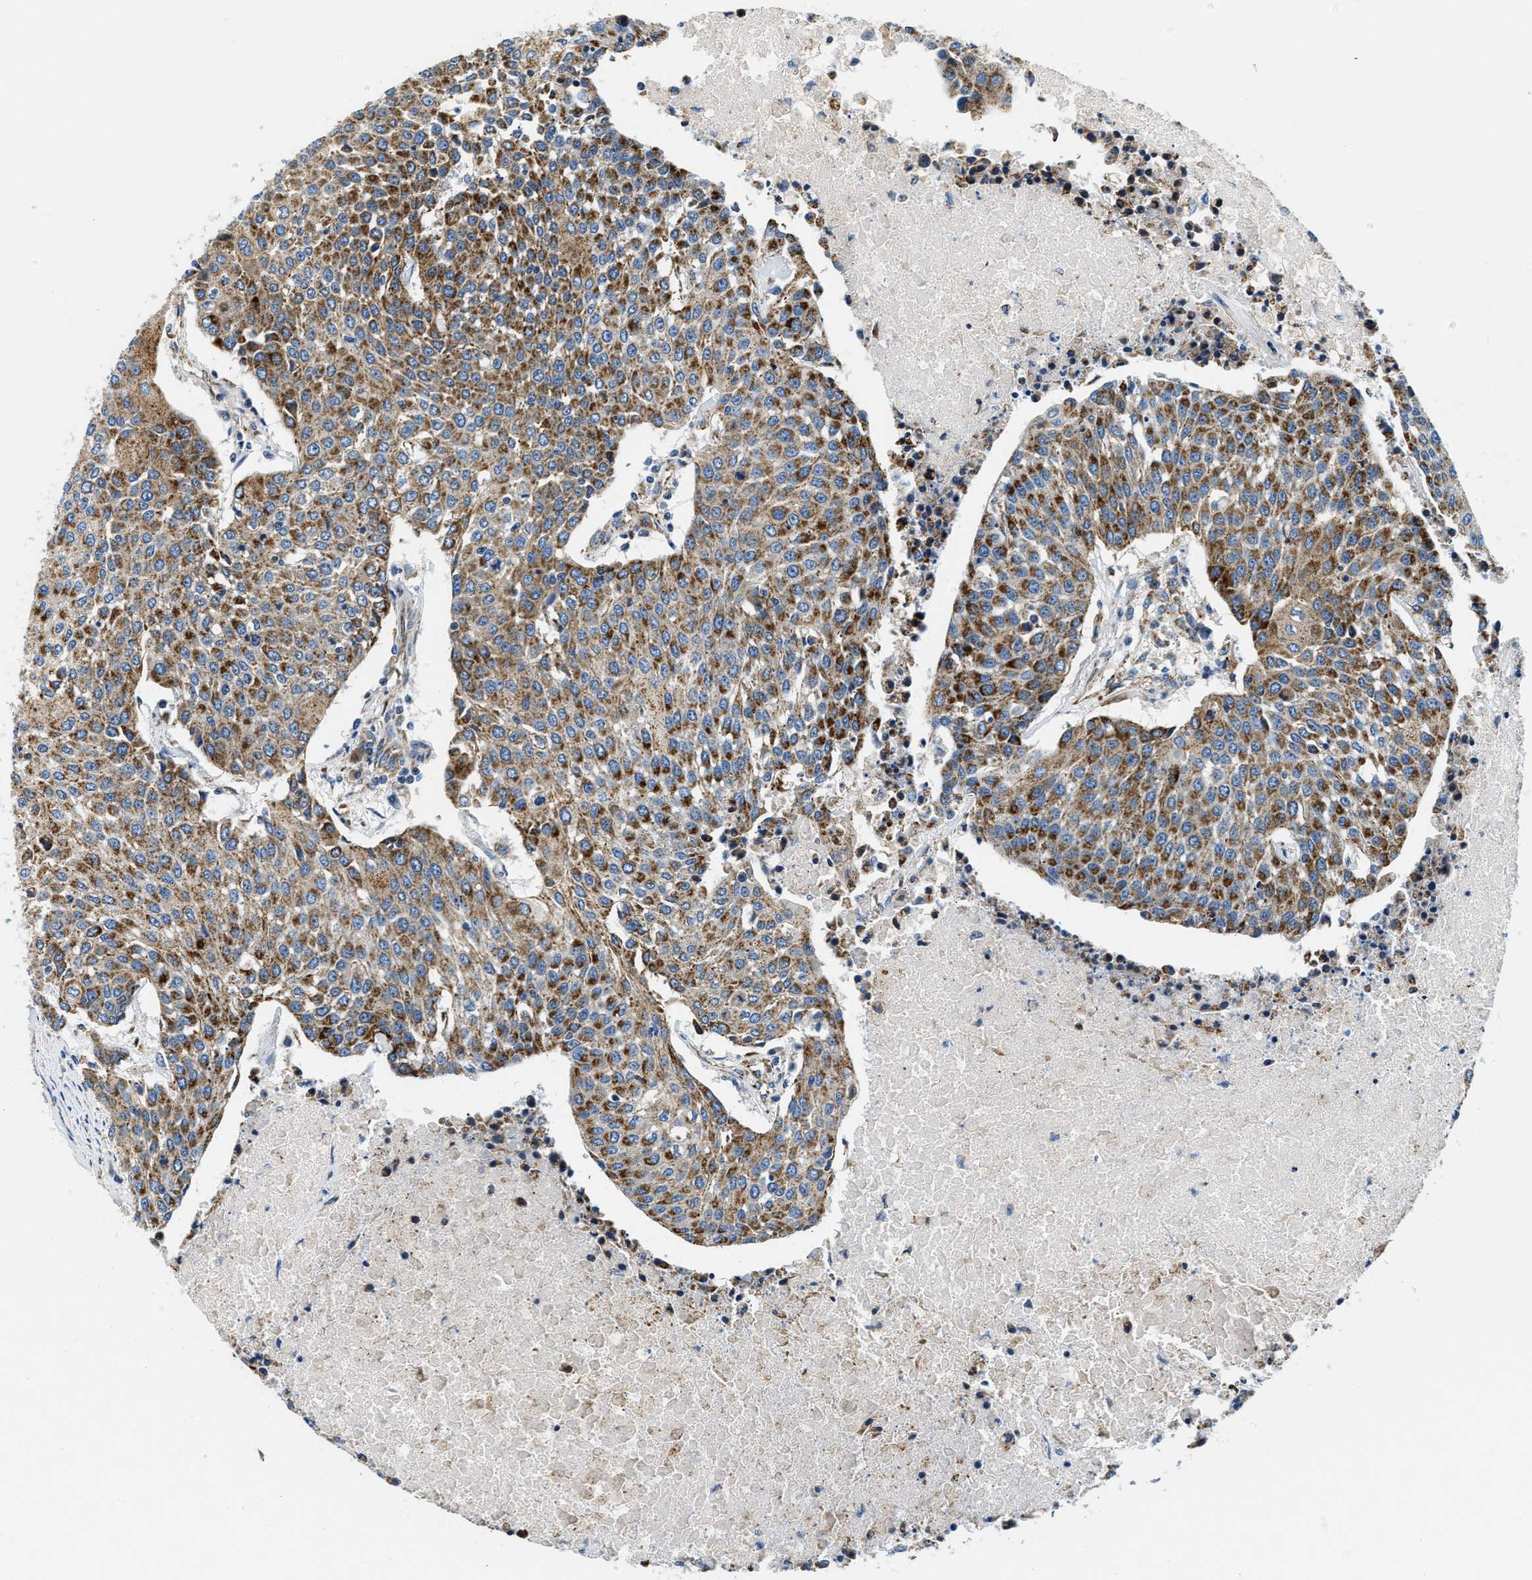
{"staining": {"intensity": "moderate", "quantity": ">75%", "location": "cytoplasmic/membranous"}, "tissue": "urothelial cancer", "cell_type": "Tumor cells", "image_type": "cancer", "snomed": [{"axis": "morphology", "description": "Urothelial carcinoma, High grade"}, {"axis": "topography", "description": "Urinary bladder"}], "caption": "This histopathology image exhibits urothelial cancer stained with immunohistochemistry to label a protein in brown. The cytoplasmic/membranous of tumor cells show moderate positivity for the protein. Nuclei are counter-stained blue.", "gene": "SAMD4B", "patient": {"sex": "female", "age": 85}}